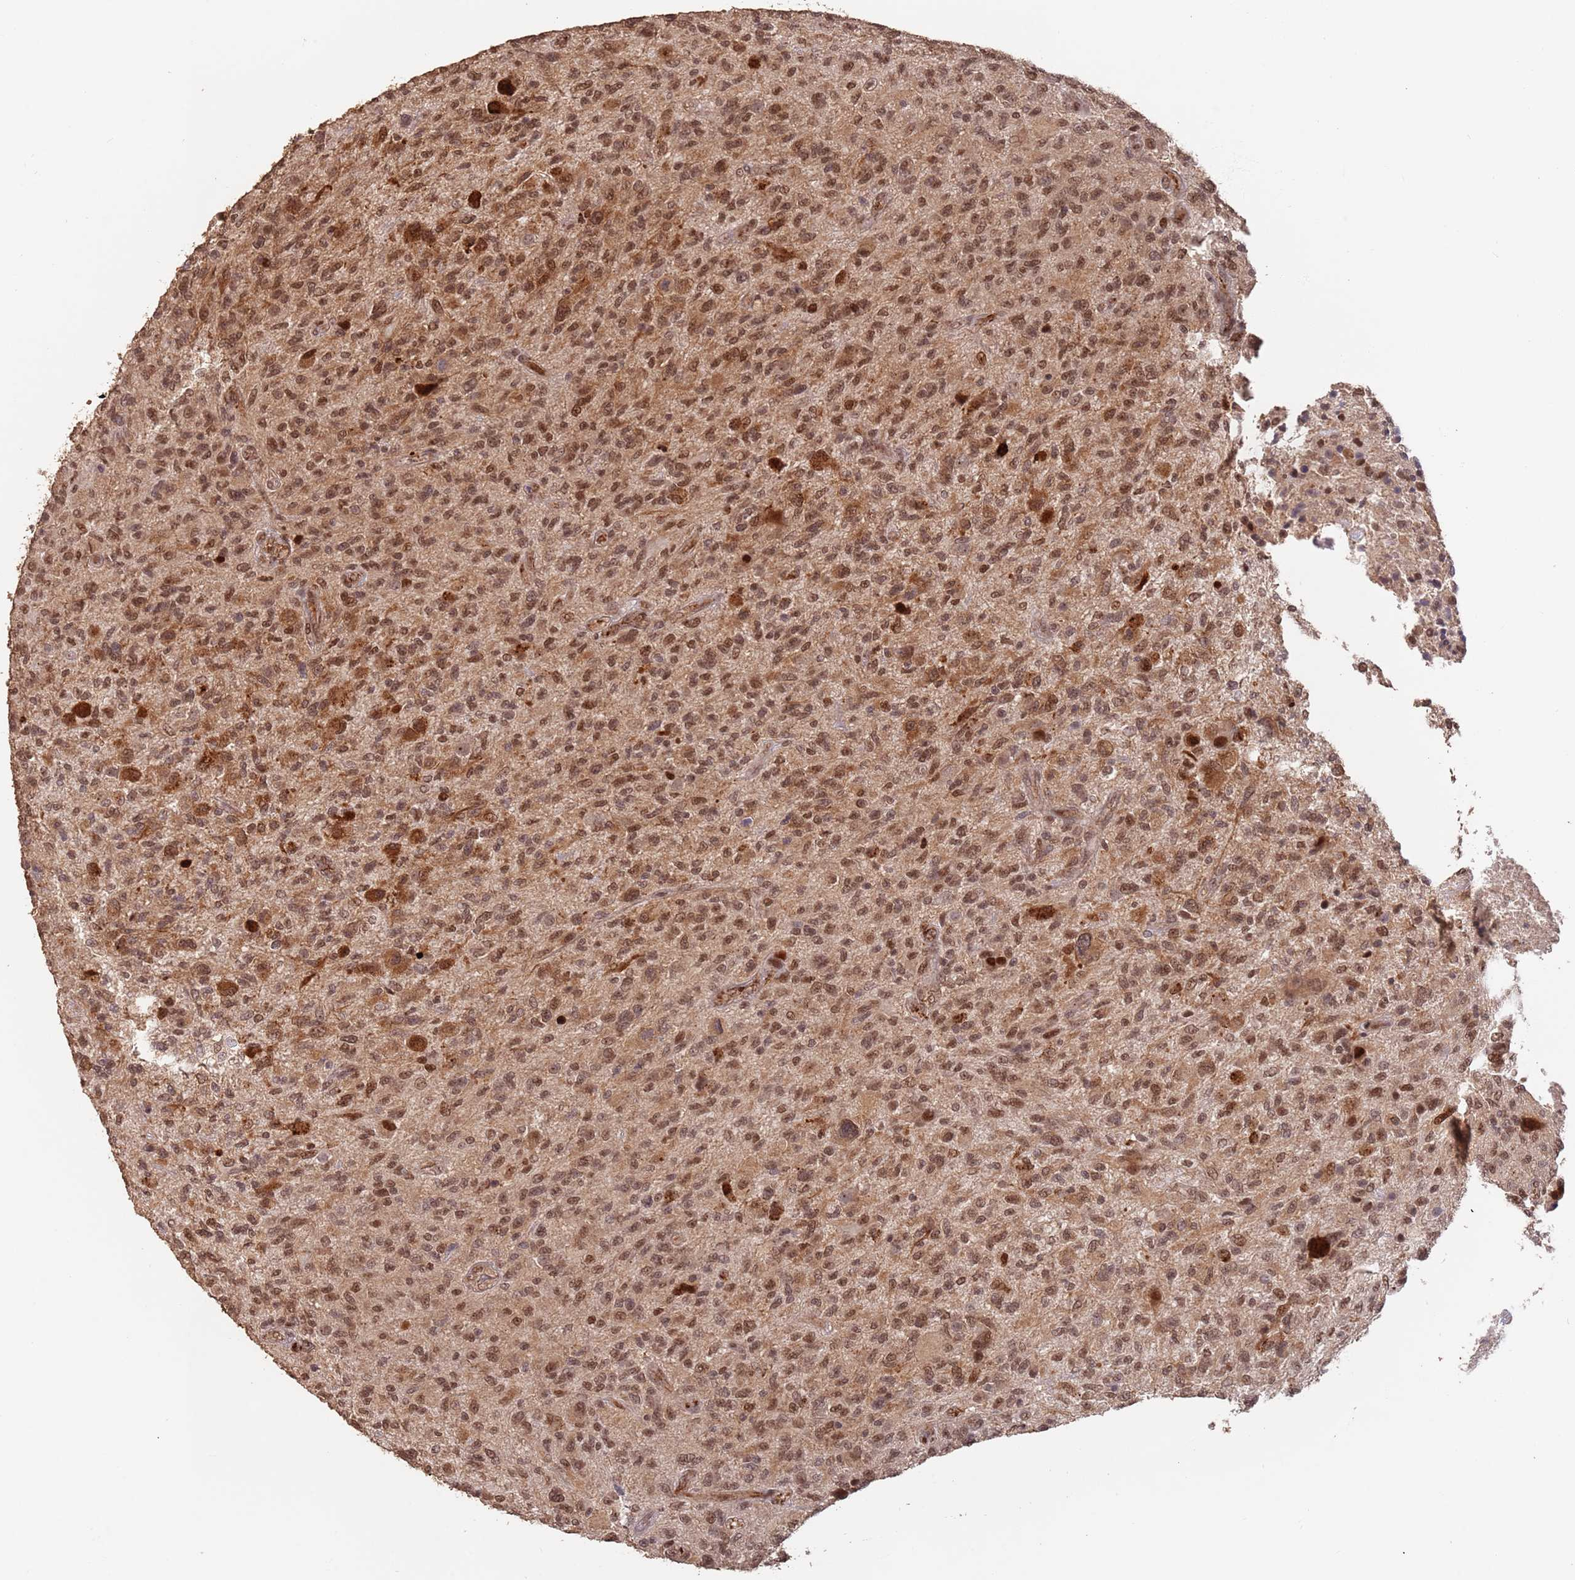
{"staining": {"intensity": "moderate", "quantity": ">75%", "location": "nuclear"}, "tissue": "glioma", "cell_type": "Tumor cells", "image_type": "cancer", "snomed": [{"axis": "morphology", "description": "Glioma, malignant, High grade"}, {"axis": "topography", "description": "Brain"}], "caption": "Immunohistochemical staining of high-grade glioma (malignant) shows medium levels of moderate nuclear positivity in about >75% of tumor cells.", "gene": "RFXANK", "patient": {"sex": "male", "age": 47}}